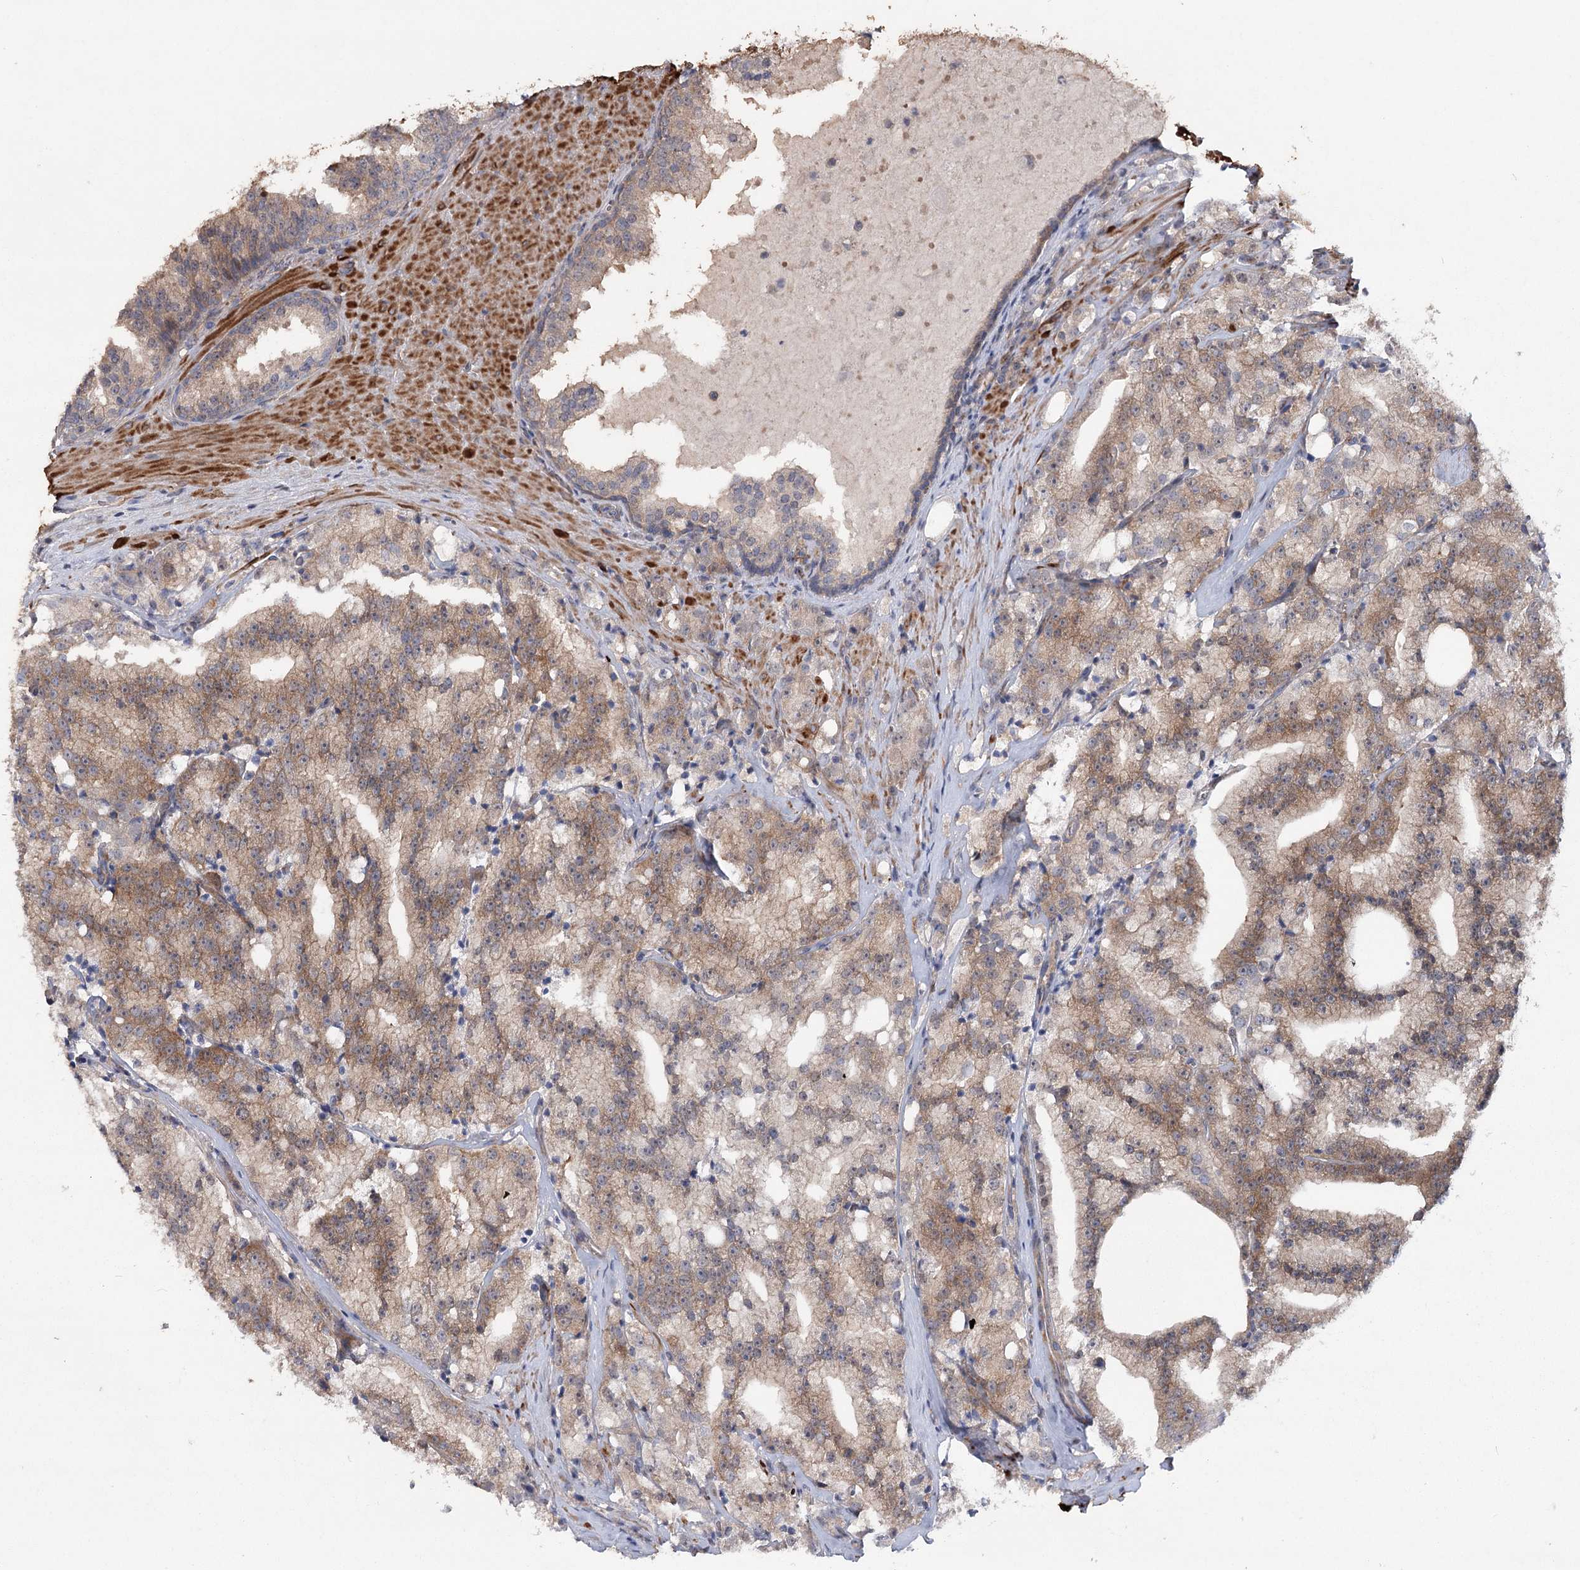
{"staining": {"intensity": "moderate", "quantity": ">75%", "location": "cytoplasmic/membranous"}, "tissue": "prostate cancer", "cell_type": "Tumor cells", "image_type": "cancer", "snomed": [{"axis": "morphology", "description": "Adenocarcinoma, High grade"}, {"axis": "topography", "description": "Prostate"}], "caption": "Immunohistochemical staining of prostate adenocarcinoma (high-grade) displays moderate cytoplasmic/membranous protein staining in about >75% of tumor cells.", "gene": "MAP3K13", "patient": {"sex": "male", "age": 64}}